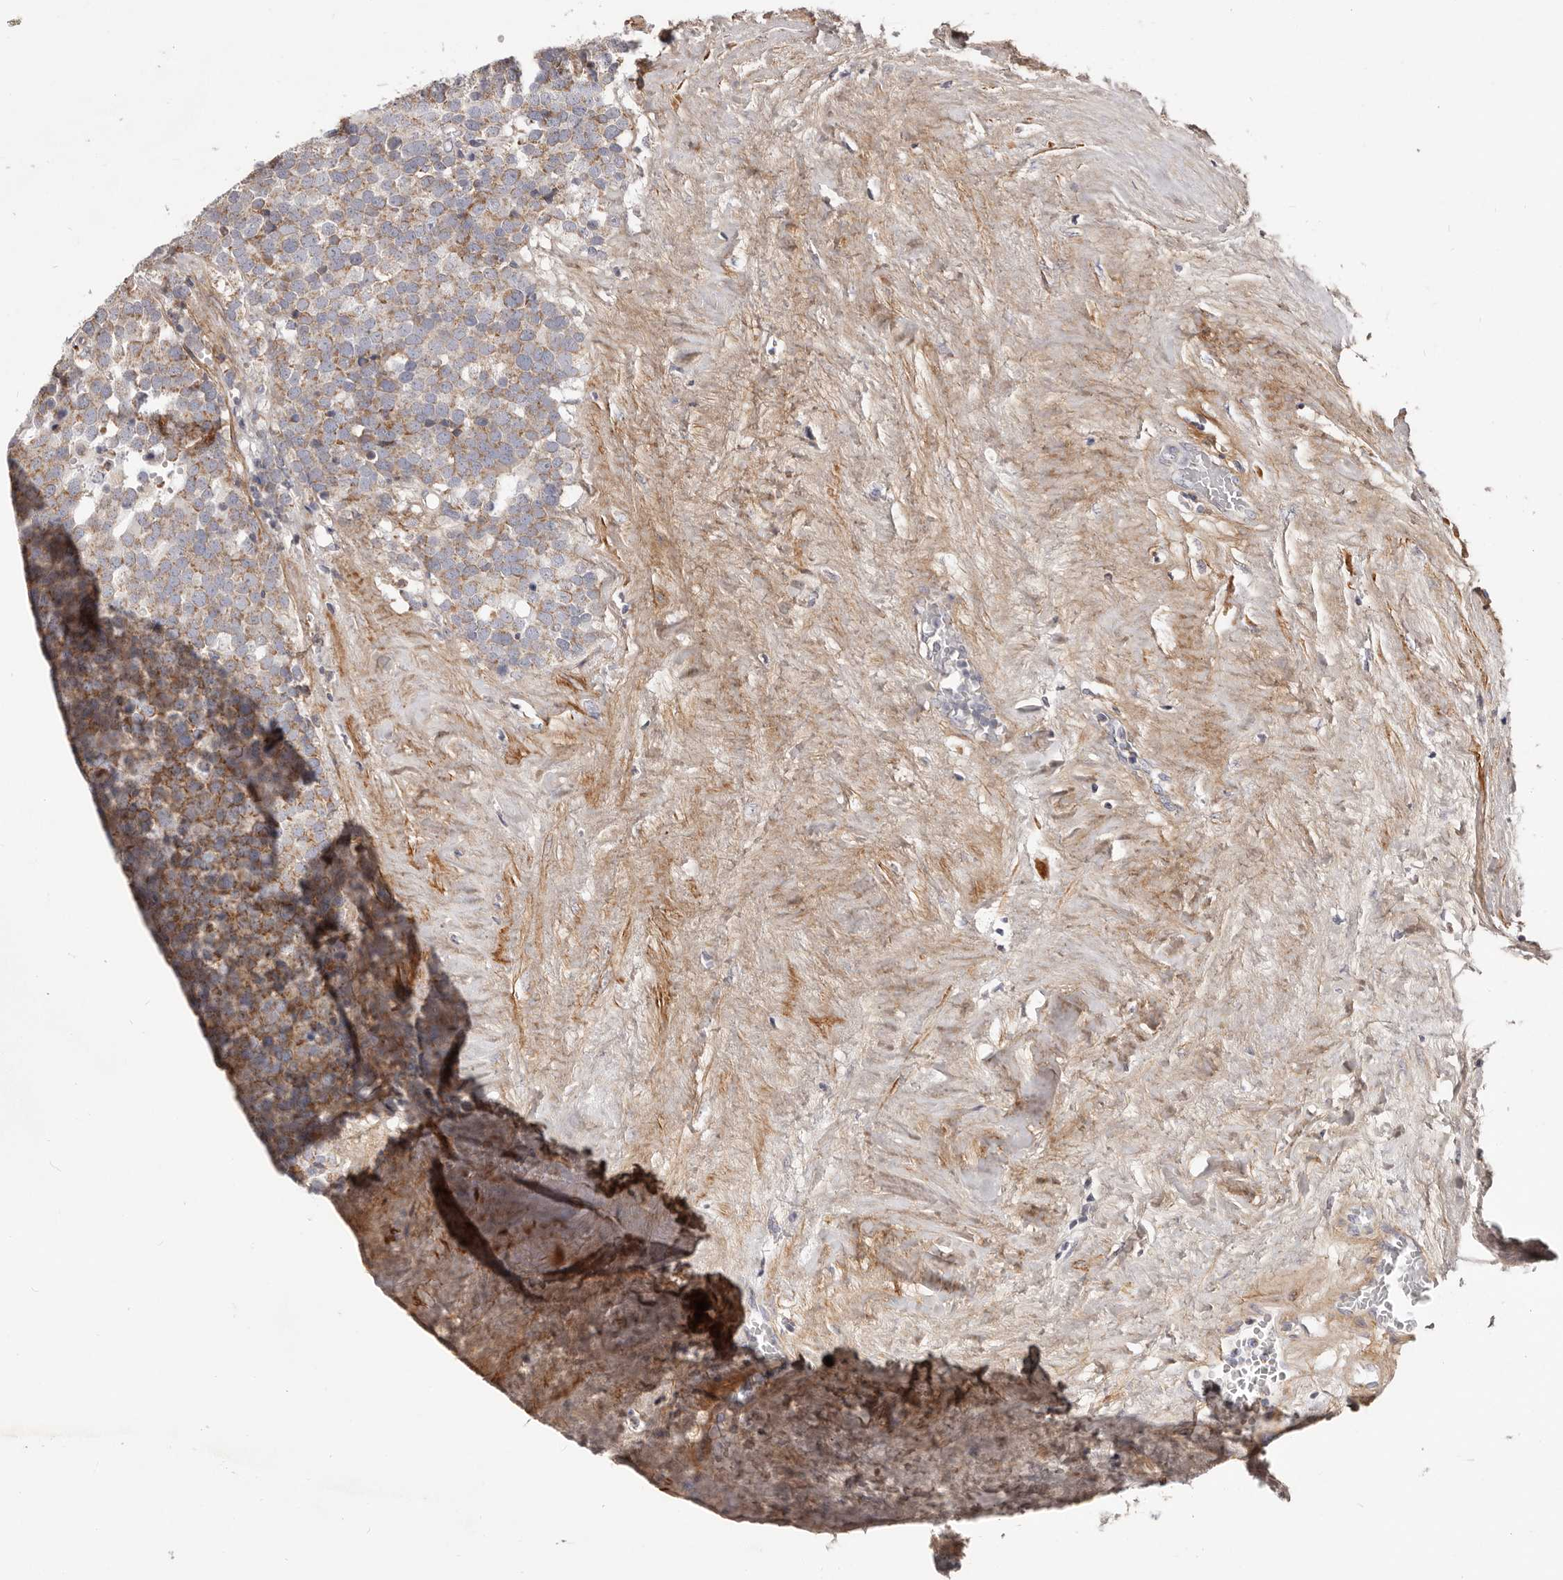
{"staining": {"intensity": "moderate", "quantity": ">75%", "location": "cytoplasmic/membranous"}, "tissue": "testis cancer", "cell_type": "Tumor cells", "image_type": "cancer", "snomed": [{"axis": "morphology", "description": "Seminoma, NOS"}, {"axis": "topography", "description": "Testis"}], "caption": "An IHC image of neoplastic tissue is shown. Protein staining in brown shows moderate cytoplasmic/membranous positivity in testis seminoma within tumor cells.", "gene": "MRPS10", "patient": {"sex": "male", "age": 71}}